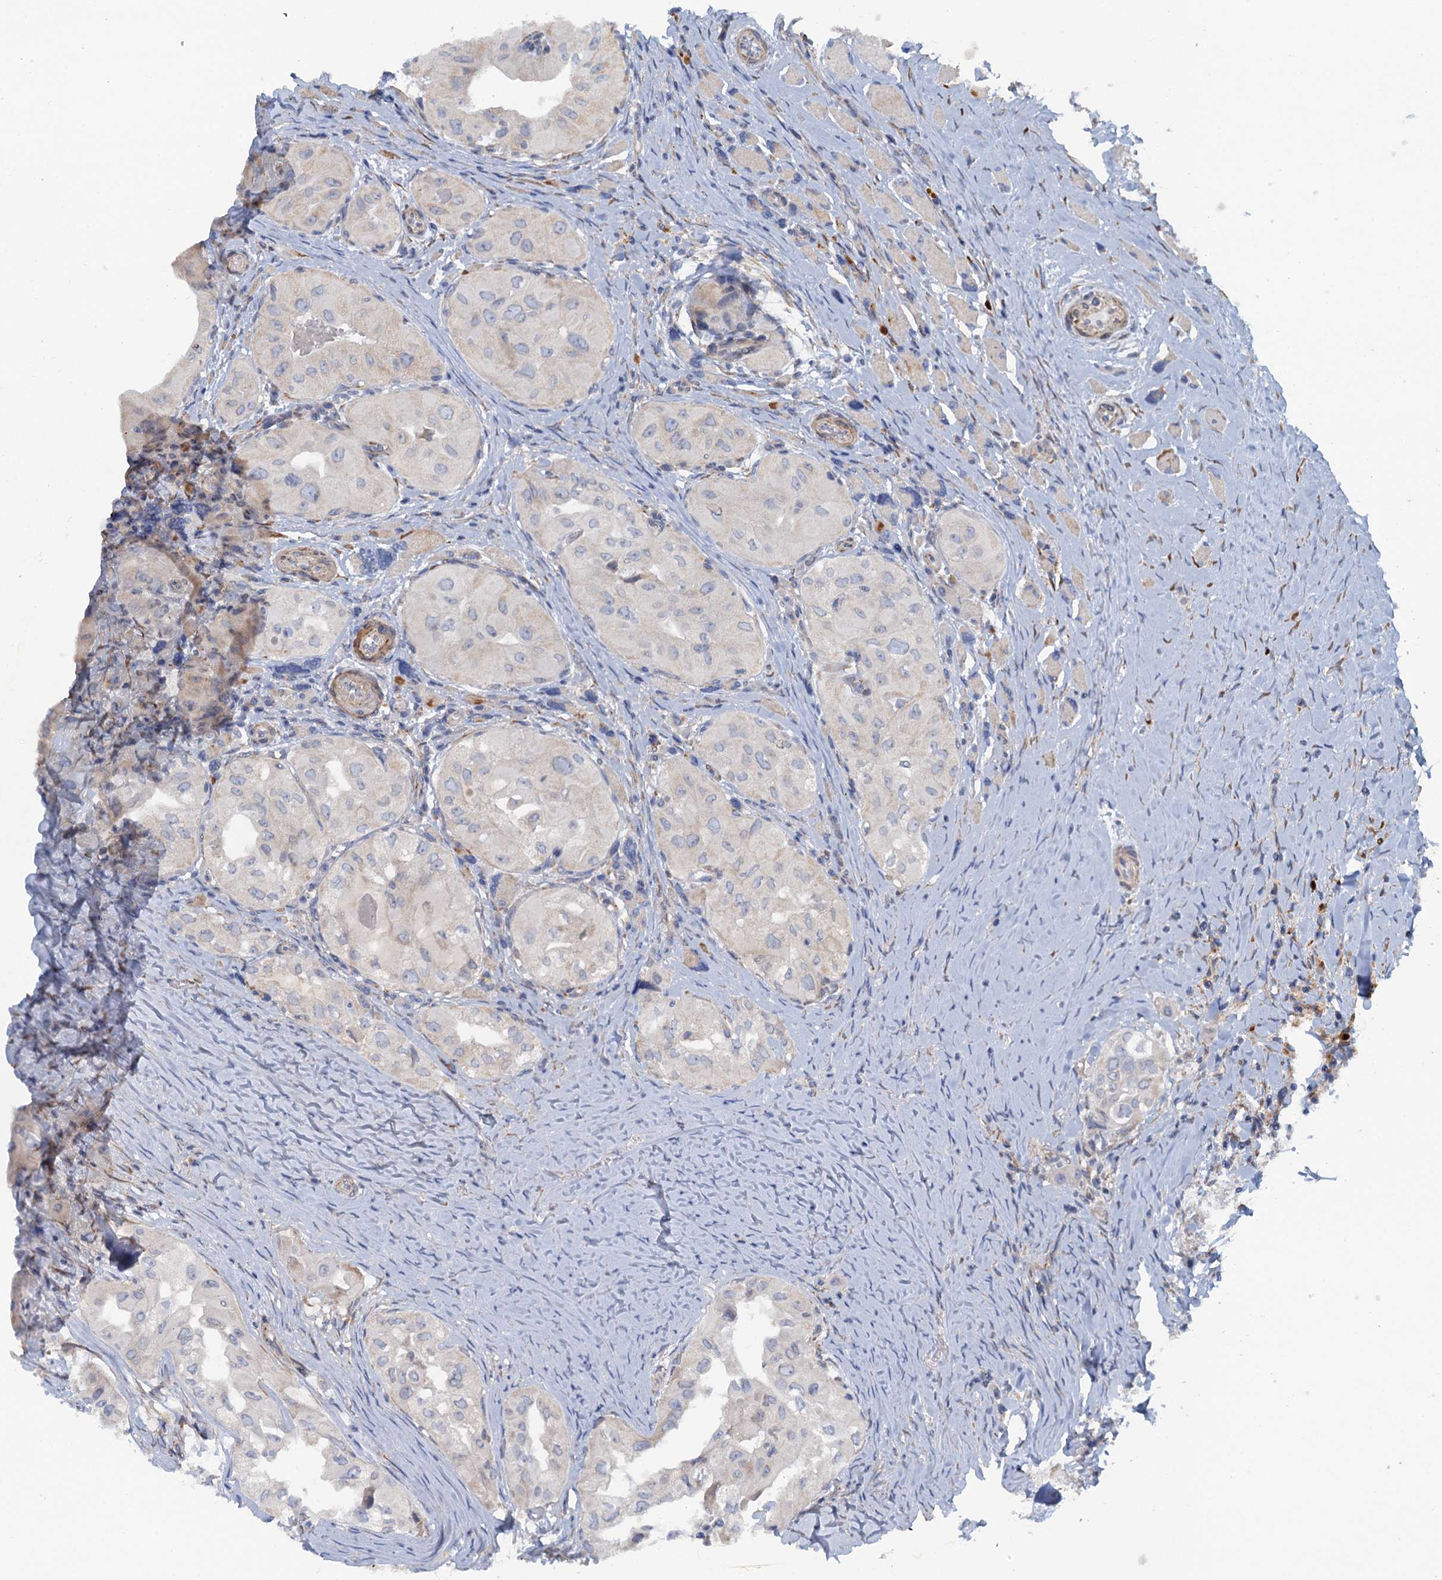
{"staining": {"intensity": "negative", "quantity": "none", "location": "none"}, "tissue": "thyroid cancer", "cell_type": "Tumor cells", "image_type": "cancer", "snomed": [{"axis": "morphology", "description": "Papillary adenocarcinoma, NOS"}, {"axis": "topography", "description": "Thyroid gland"}], "caption": "Human thyroid cancer stained for a protein using immunohistochemistry exhibits no positivity in tumor cells.", "gene": "POGLUT3", "patient": {"sex": "female", "age": 59}}